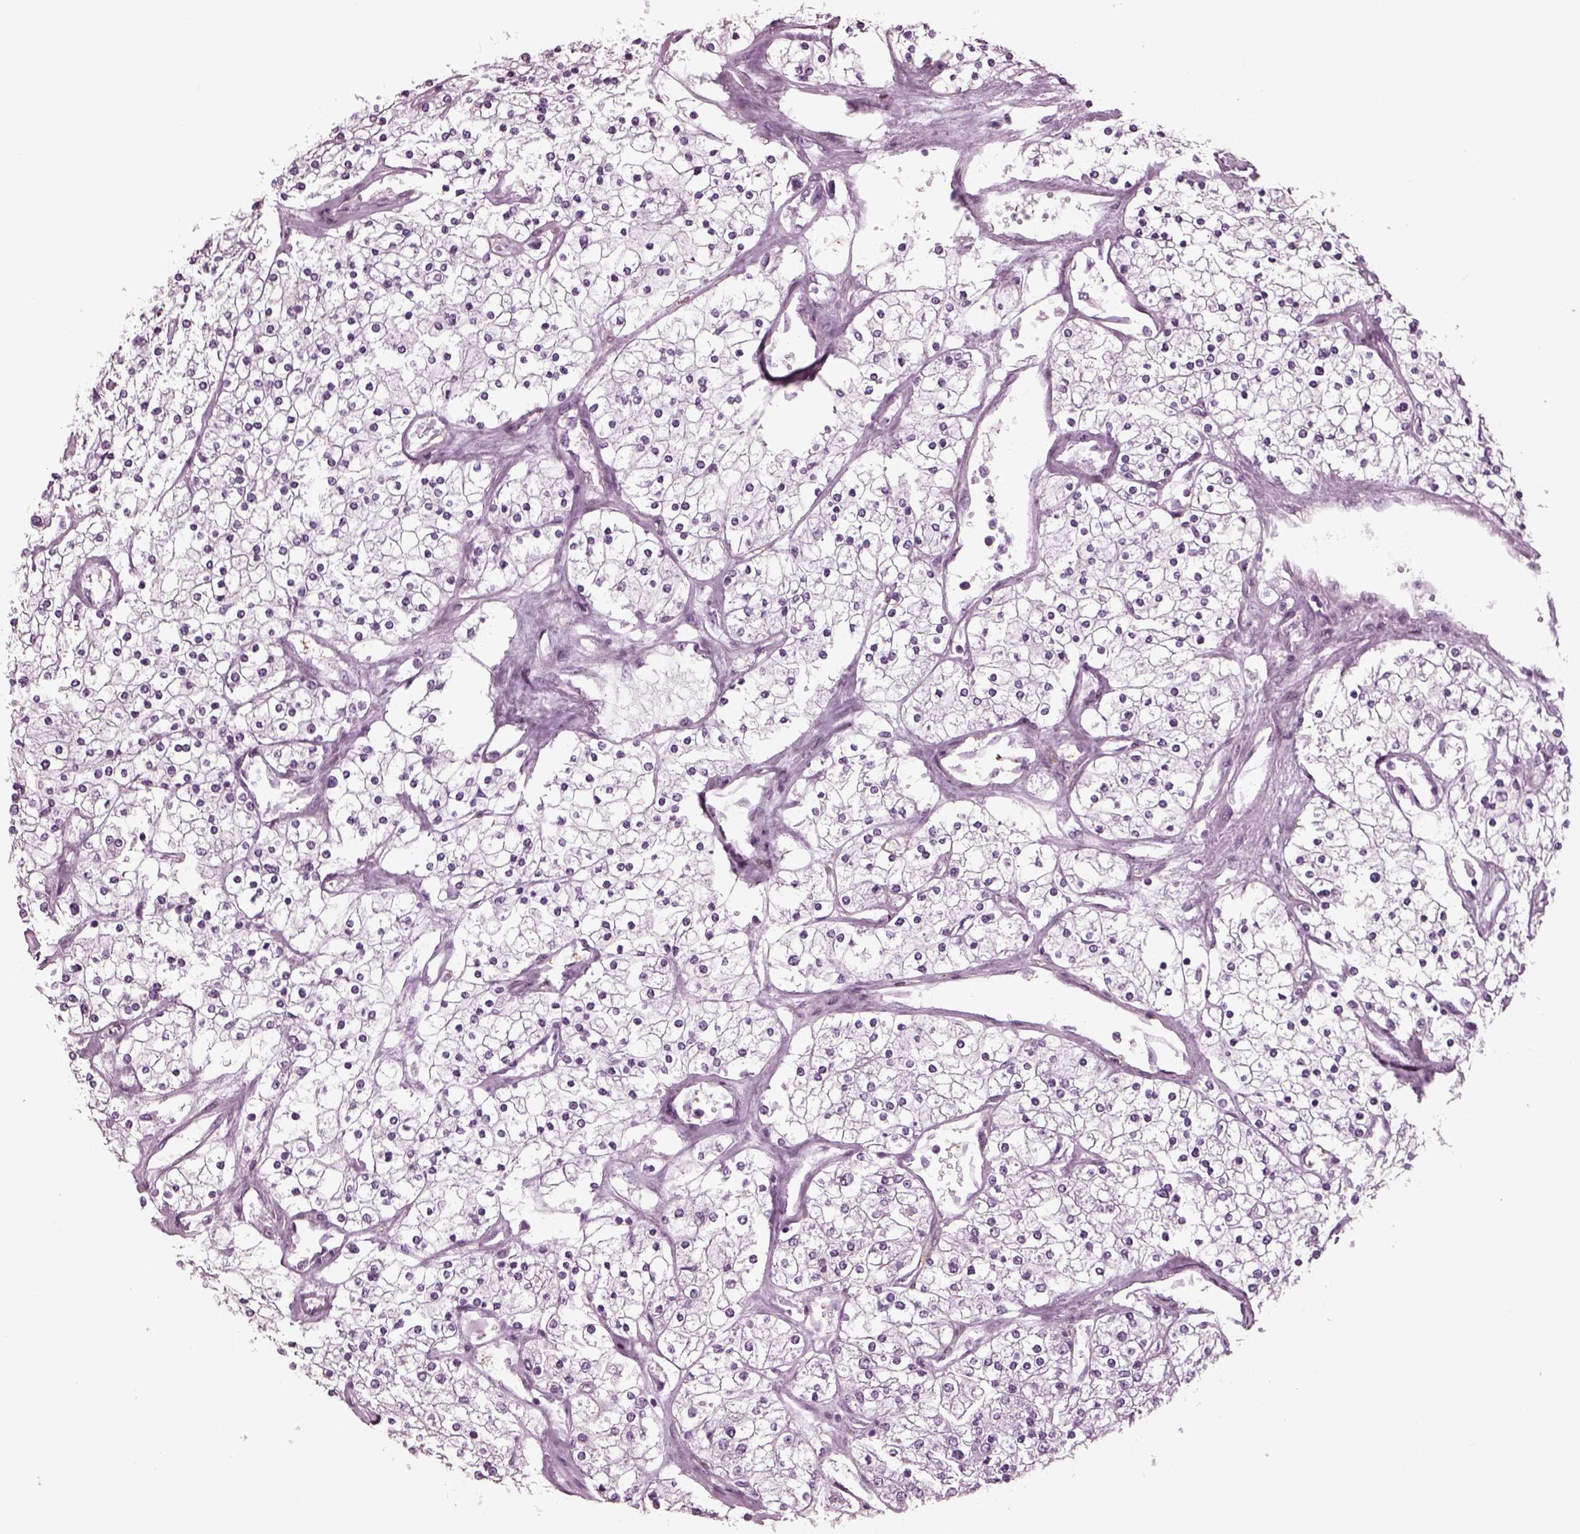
{"staining": {"intensity": "negative", "quantity": "none", "location": "none"}, "tissue": "renal cancer", "cell_type": "Tumor cells", "image_type": "cancer", "snomed": [{"axis": "morphology", "description": "Adenocarcinoma, NOS"}, {"axis": "topography", "description": "Kidney"}], "caption": "A photomicrograph of human renal cancer (adenocarcinoma) is negative for staining in tumor cells.", "gene": "TPPP2", "patient": {"sex": "male", "age": 80}}